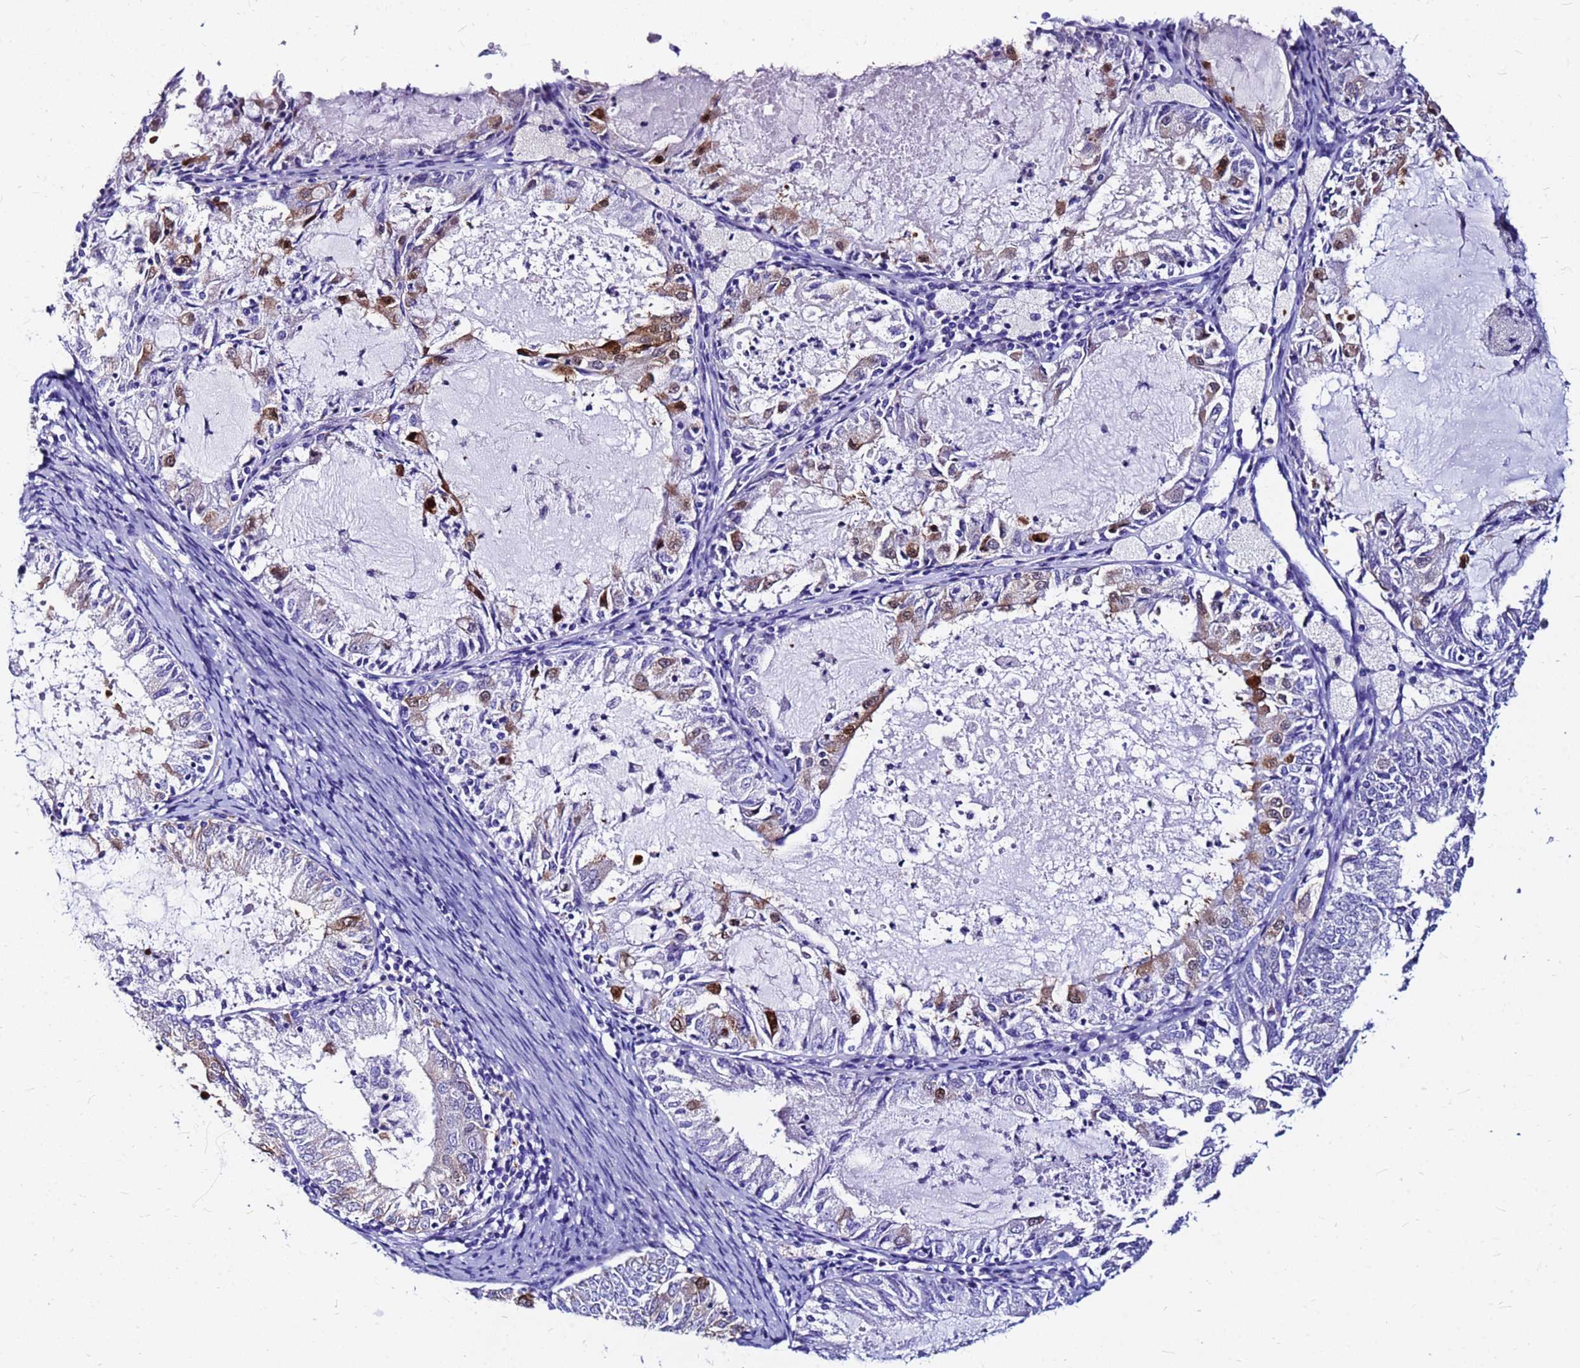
{"staining": {"intensity": "moderate", "quantity": "<25%", "location": "cytoplasmic/membranous"}, "tissue": "endometrial cancer", "cell_type": "Tumor cells", "image_type": "cancer", "snomed": [{"axis": "morphology", "description": "Adenocarcinoma, NOS"}, {"axis": "topography", "description": "Endometrium"}], "caption": "Endometrial cancer (adenocarcinoma) stained with DAB (3,3'-diaminobenzidine) IHC exhibits low levels of moderate cytoplasmic/membranous expression in approximately <25% of tumor cells. (Stains: DAB (3,3'-diaminobenzidine) in brown, nuclei in blue, Microscopy: brightfield microscopy at high magnification).", "gene": "PPP1R14C", "patient": {"sex": "female", "age": 57}}